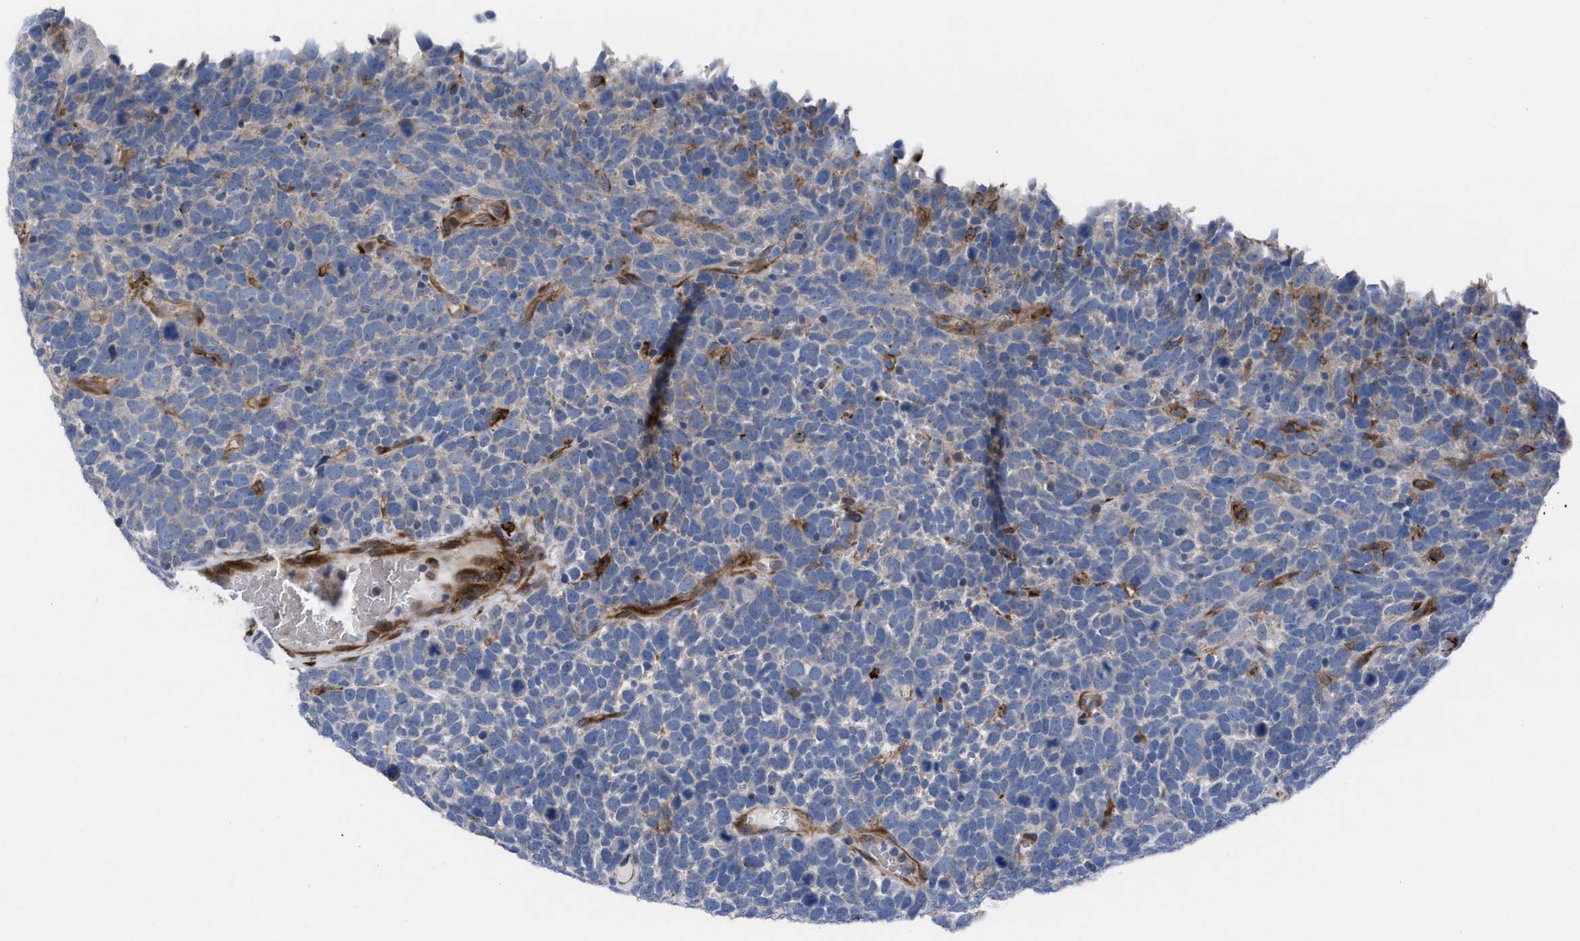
{"staining": {"intensity": "negative", "quantity": "none", "location": "none"}, "tissue": "urothelial cancer", "cell_type": "Tumor cells", "image_type": "cancer", "snomed": [{"axis": "morphology", "description": "Urothelial carcinoma, High grade"}, {"axis": "topography", "description": "Urinary bladder"}], "caption": "Immunohistochemistry (IHC) of urothelial carcinoma (high-grade) displays no staining in tumor cells.", "gene": "SLC47A1", "patient": {"sex": "female", "age": 82}}